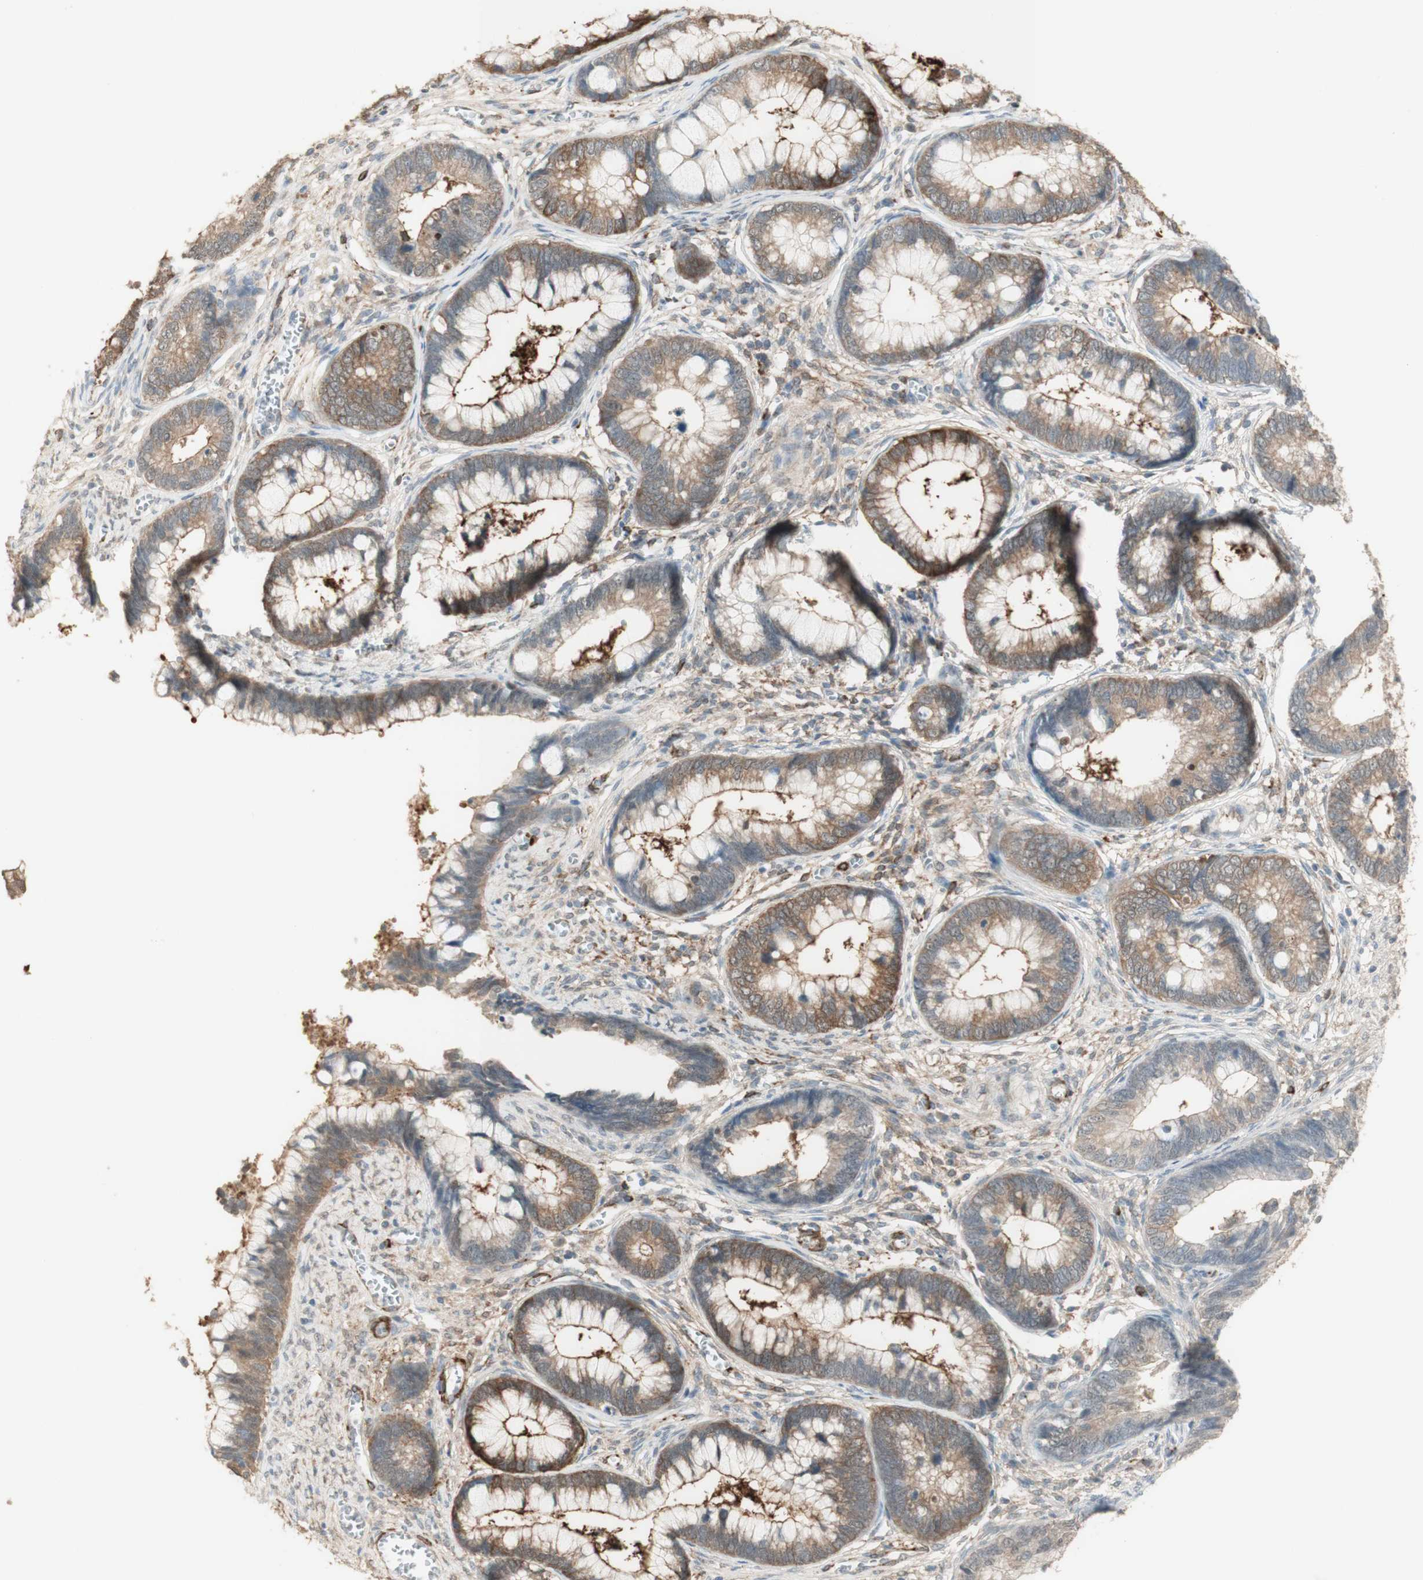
{"staining": {"intensity": "weak", "quantity": ">75%", "location": "cytoplasmic/membranous"}, "tissue": "cervical cancer", "cell_type": "Tumor cells", "image_type": "cancer", "snomed": [{"axis": "morphology", "description": "Adenocarcinoma, NOS"}, {"axis": "topography", "description": "Cervix"}], "caption": "Protein expression analysis of human cervical adenocarcinoma reveals weak cytoplasmic/membranous positivity in about >75% of tumor cells.", "gene": "MUC3A", "patient": {"sex": "female", "age": 44}}